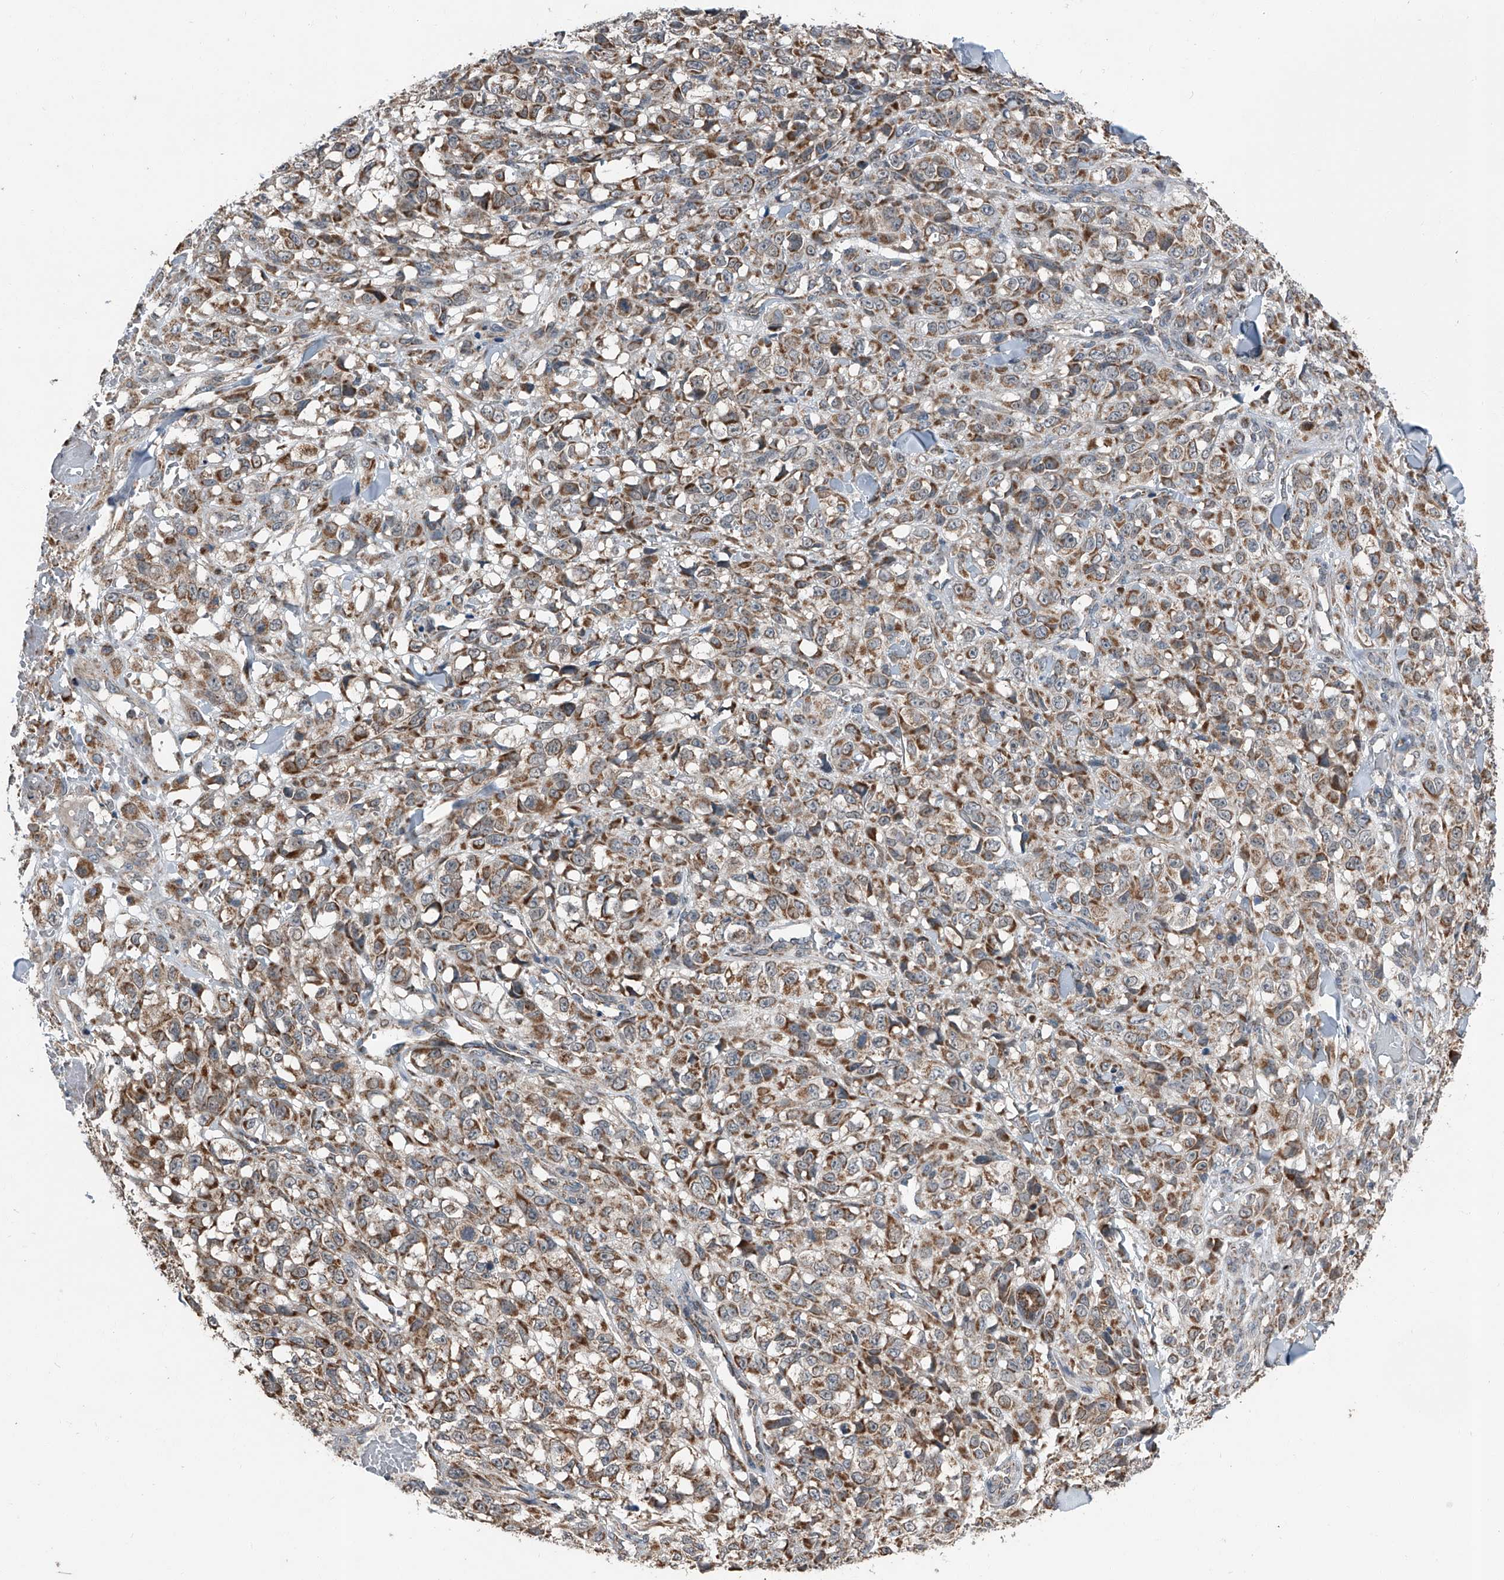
{"staining": {"intensity": "strong", "quantity": ">75%", "location": "cytoplasmic/membranous"}, "tissue": "melanoma", "cell_type": "Tumor cells", "image_type": "cancer", "snomed": [{"axis": "morphology", "description": "Malignant melanoma, Metastatic site"}, {"axis": "topography", "description": "Skin"}], "caption": "The histopathology image reveals a brown stain indicating the presence of a protein in the cytoplasmic/membranous of tumor cells in melanoma.", "gene": "CHRNA7", "patient": {"sex": "female", "age": 72}}